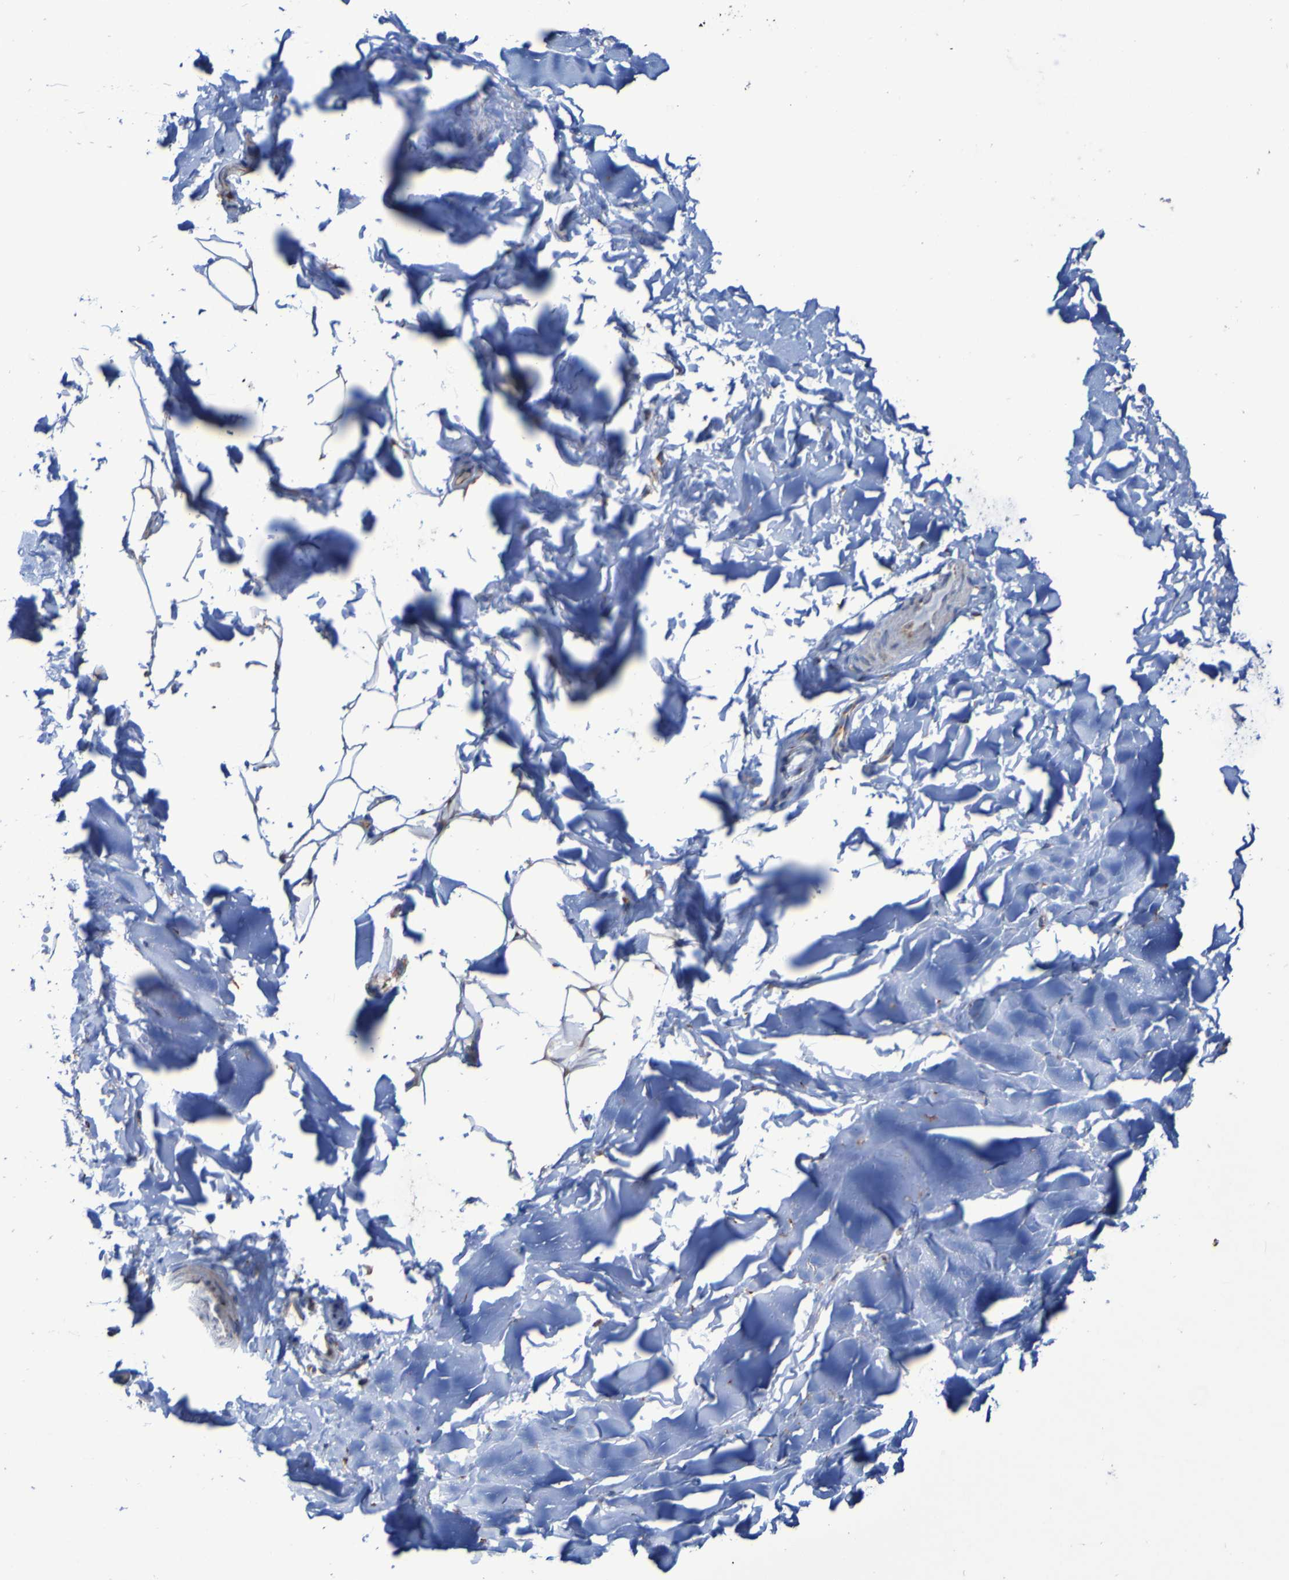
{"staining": {"intensity": "weak", "quantity": "25%-75%", "location": "cytoplasmic/membranous"}, "tissue": "adipose tissue", "cell_type": "Adipocytes", "image_type": "normal", "snomed": [{"axis": "morphology", "description": "Normal tissue, NOS"}, {"axis": "topography", "description": "Cartilage tissue"}, {"axis": "topography", "description": "Bronchus"}], "caption": "Protein expression analysis of unremarkable adipose tissue shows weak cytoplasmic/membranous expression in about 25%-75% of adipocytes.", "gene": "FKBP3", "patient": {"sex": "female", "age": 73}}